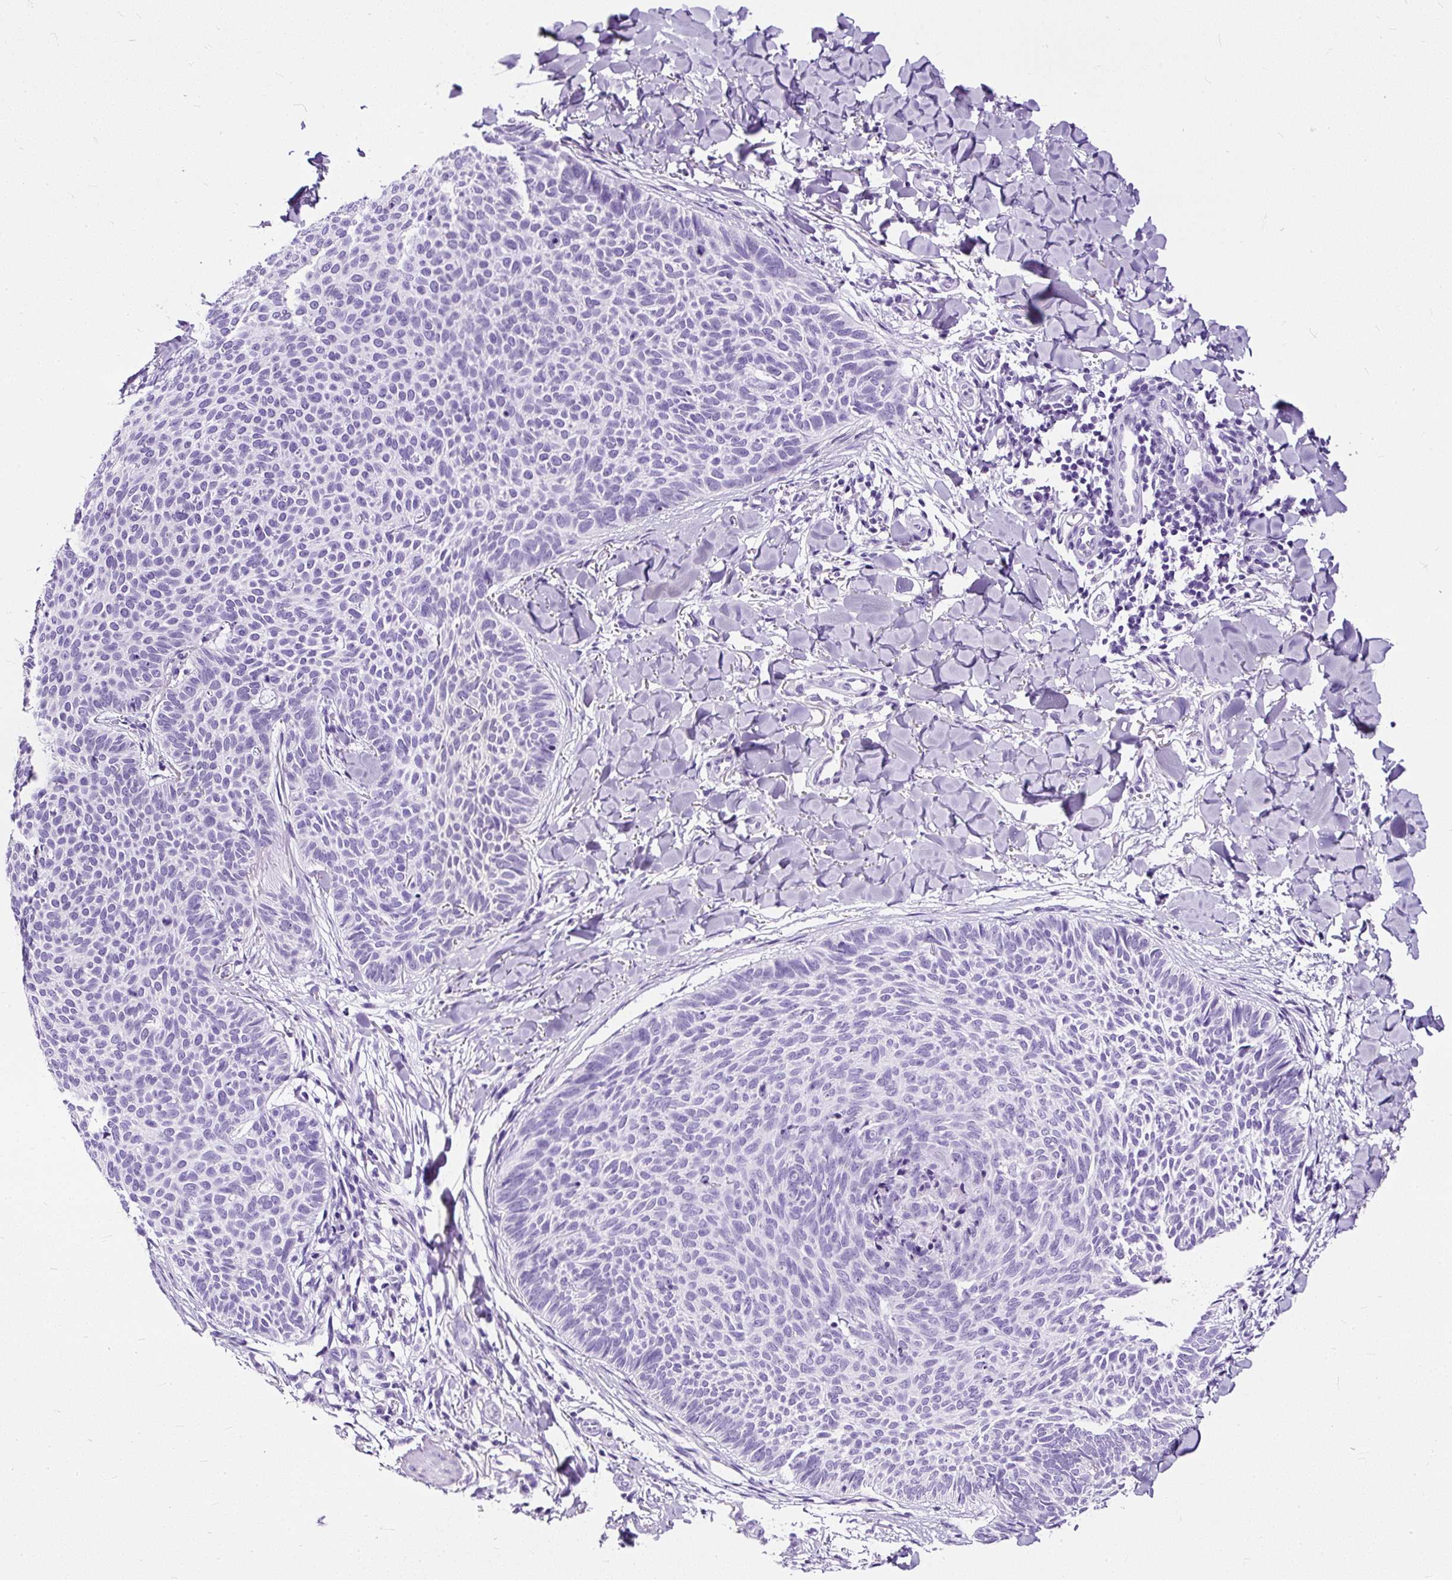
{"staining": {"intensity": "negative", "quantity": "none", "location": "none"}, "tissue": "skin cancer", "cell_type": "Tumor cells", "image_type": "cancer", "snomed": [{"axis": "morphology", "description": "Normal tissue, NOS"}, {"axis": "morphology", "description": "Basal cell carcinoma"}, {"axis": "topography", "description": "Skin"}], "caption": "Micrograph shows no protein positivity in tumor cells of skin cancer tissue.", "gene": "NTS", "patient": {"sex": "male", "age": 50}}